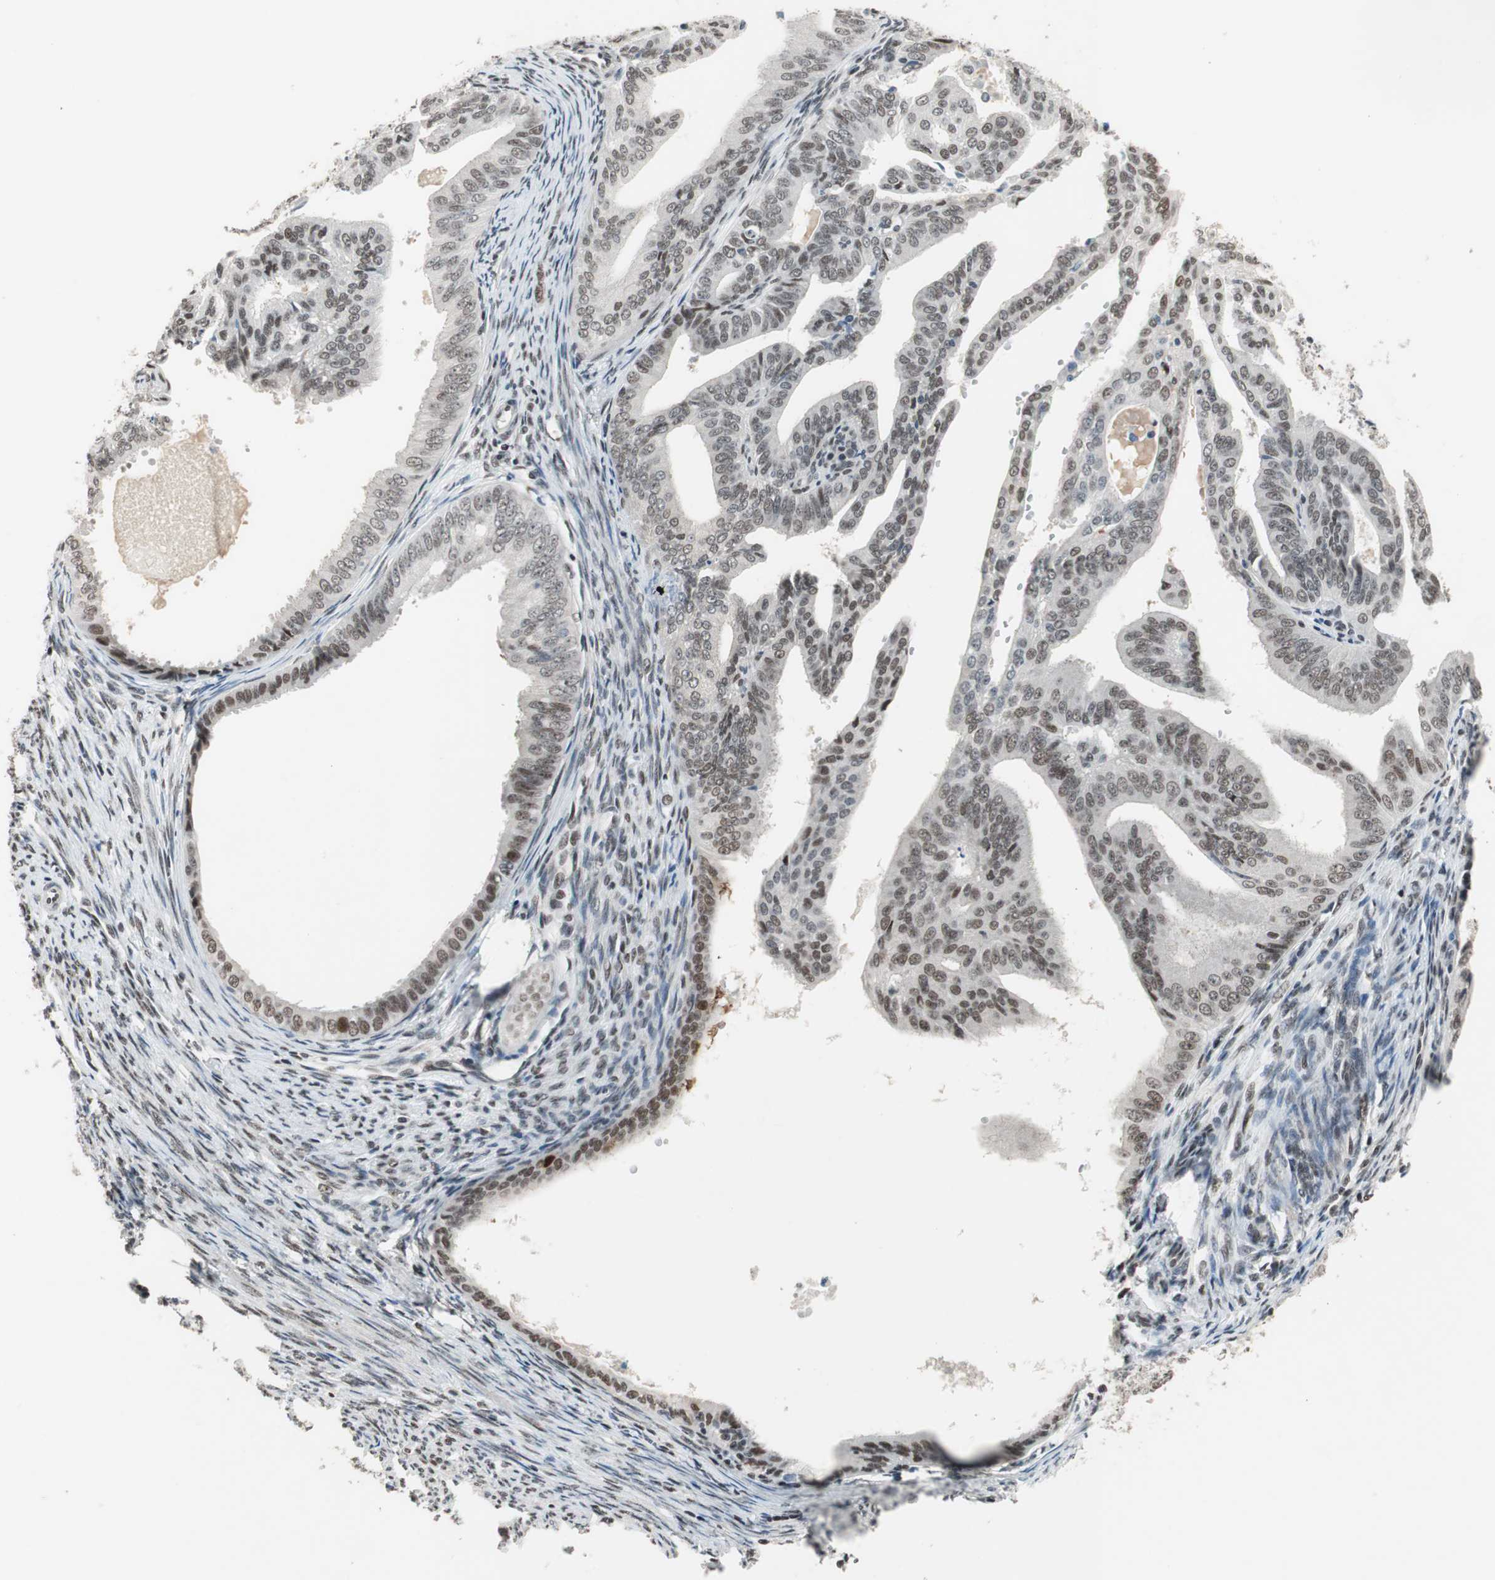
{"staining": {"intensity": "moderate", "quantity": ">75%", "location": "nuclear"}, "tissue": "endometrial cancer", "cell_type": "Tumor cells", "image_type": "cancer", "snomed": [{"axis": "morphology", "description": "Adenocarcinoma, NOS"}, {"axis": "topography", "description": "Endometrium"}], "caption": "DAB (3,3'-diaminobenzidine) immunohistochemical staining of human adenocarcinoma (endometrial) shows moderate nuclear protein expression in approximately >75% of tumor cells. (brown staining indicates protein expression, while blue staining denotes nuclei).", "gene": "ZBTB17", "patient": {"sex": "female", "age": 58}}